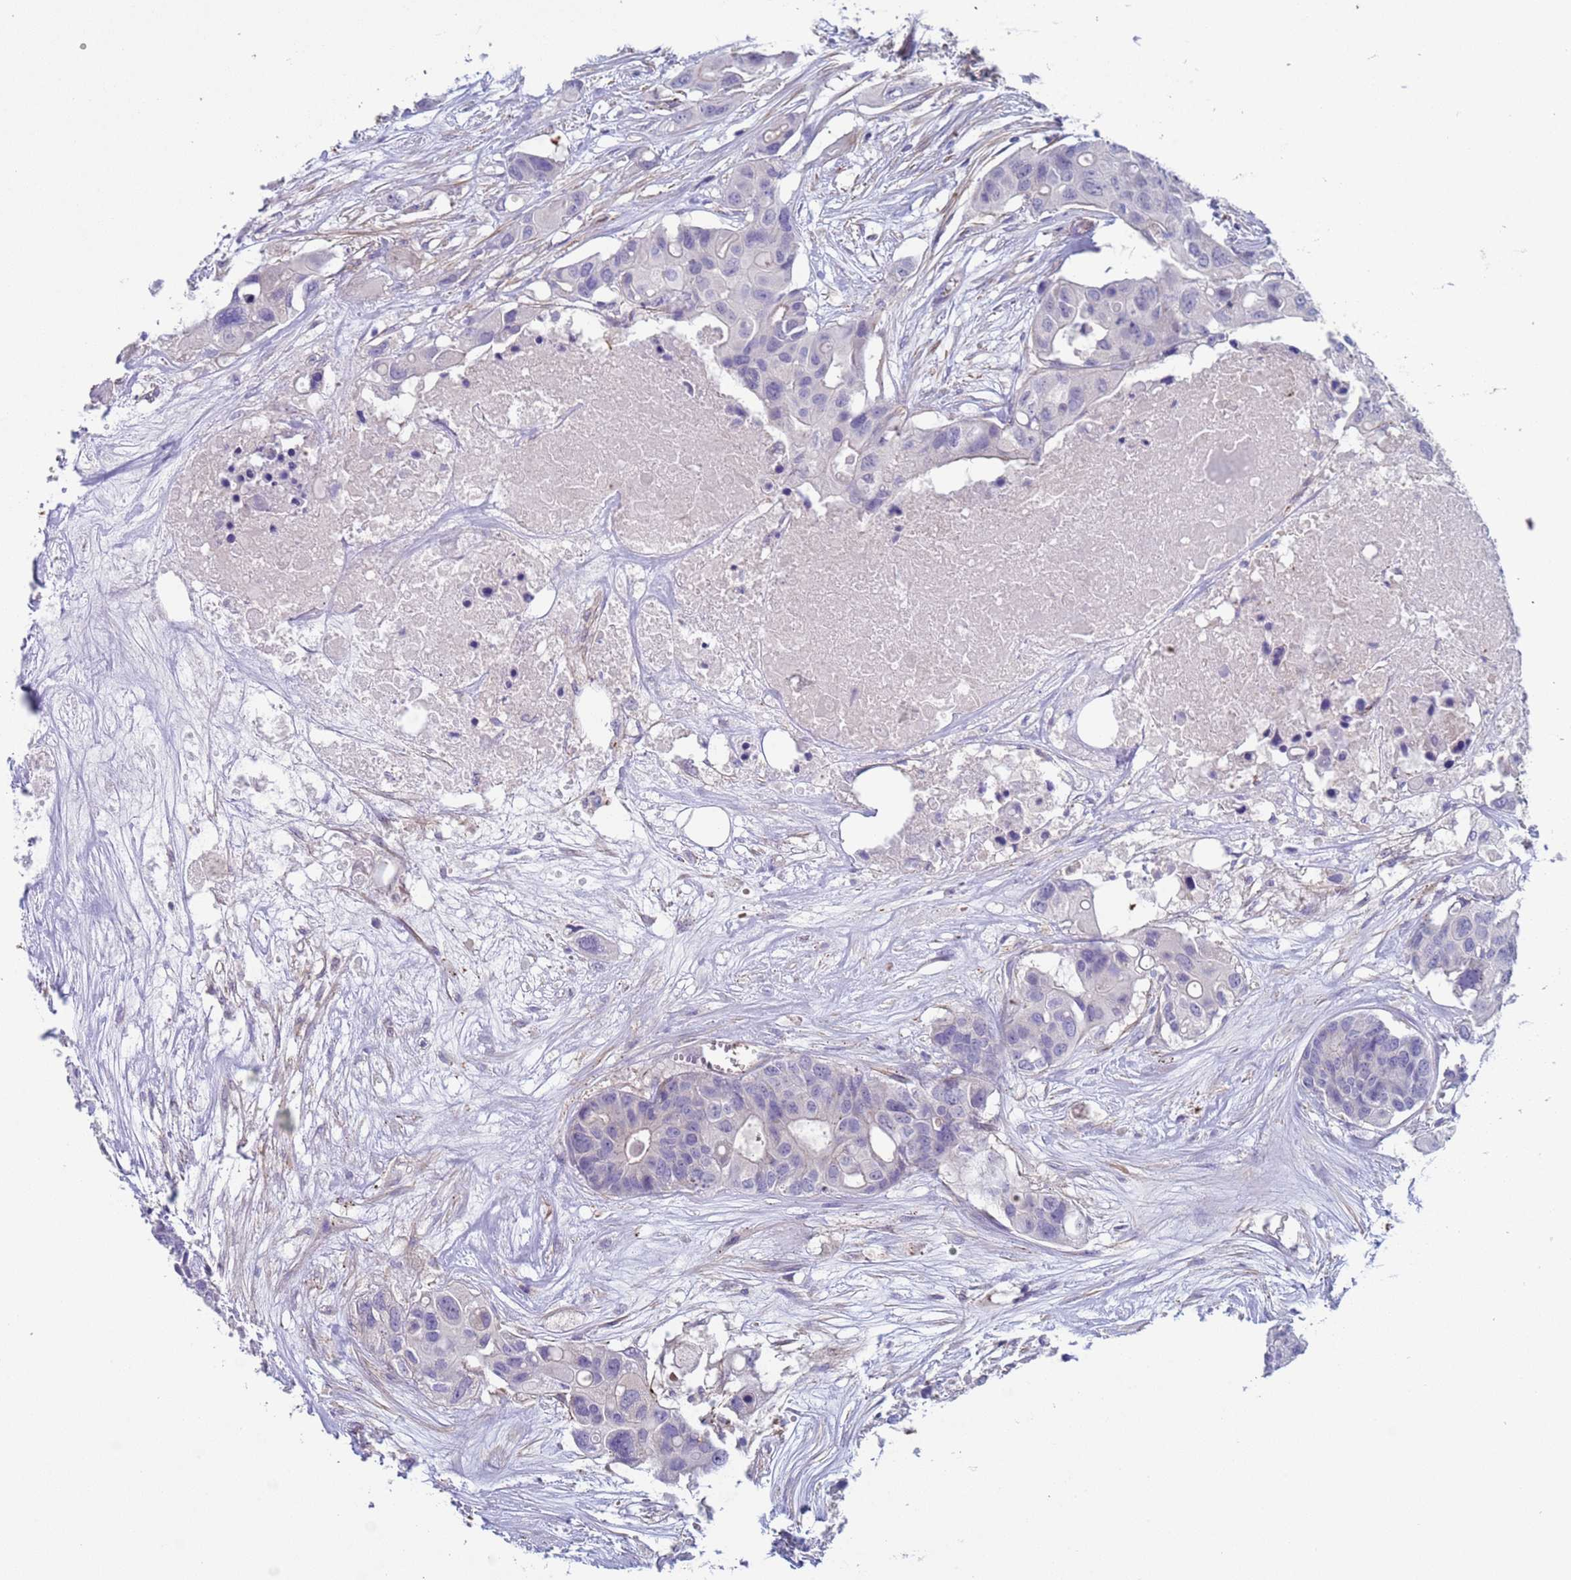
{"staining": {"intensity": "negative", "quantity": "none", "location": "none"}, "tissue": "colorectal cancer", "cell_type": "Tumor cells", "image_type": "cancer", "snomed": [{"axis": "morphology", "description": "Adenocarcinoma, NOS"}, {"axis": "topography", "description": "Colon"}], "caption": "An image of human adenocarcinoma (colorectal) is negative for staining in tumor cells.", "gene": "KBTBD3", "patient": {"sex": "male", "age": 77}}